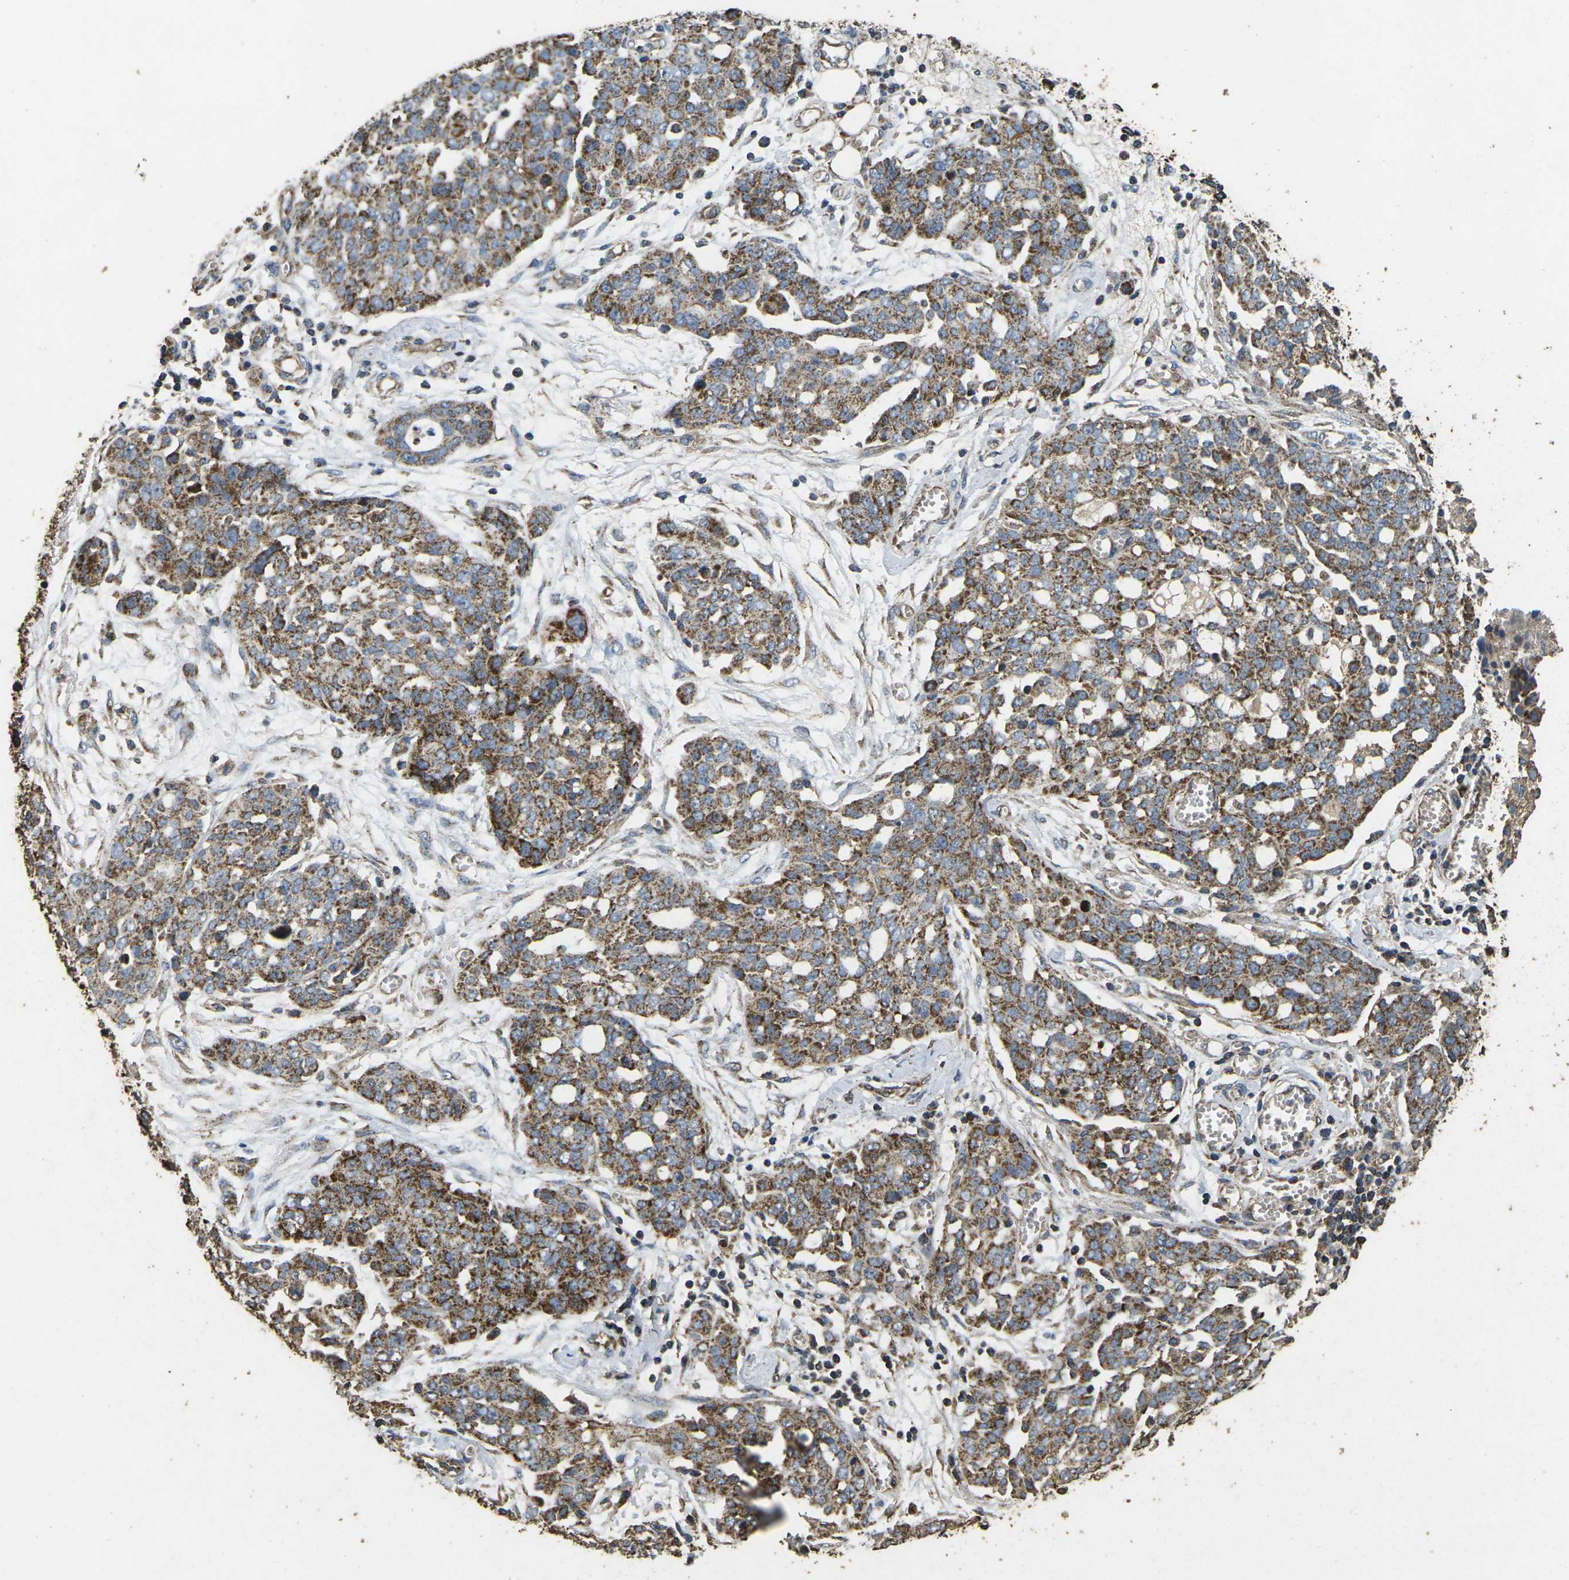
{"staining": {"intensity": "moderate", "quantity": ">75%", "location": "cytoplasmic/membranous"}, "tissue": "ovarian cancer", "cell_type": "Tumor cells", "image_type": "cancer", "snomed": [{"axis": "morphology", "description": "Cystadenocarcinoma, serous, NOS"}, {"axis": "topography", "description": "Soft tissue"}, {"axis": "topography", "description": "Ovary"}], "caption": "Immunohistochemistry (IHC) micrograph of ovarian cancer stained for a protein (brown), which reveals medium levels of moderate cytoplasmic/membranous staining in about >75% of tumor cells.", "gene": "MAPK11", "patient": {"sex": "female", "age": 57}}